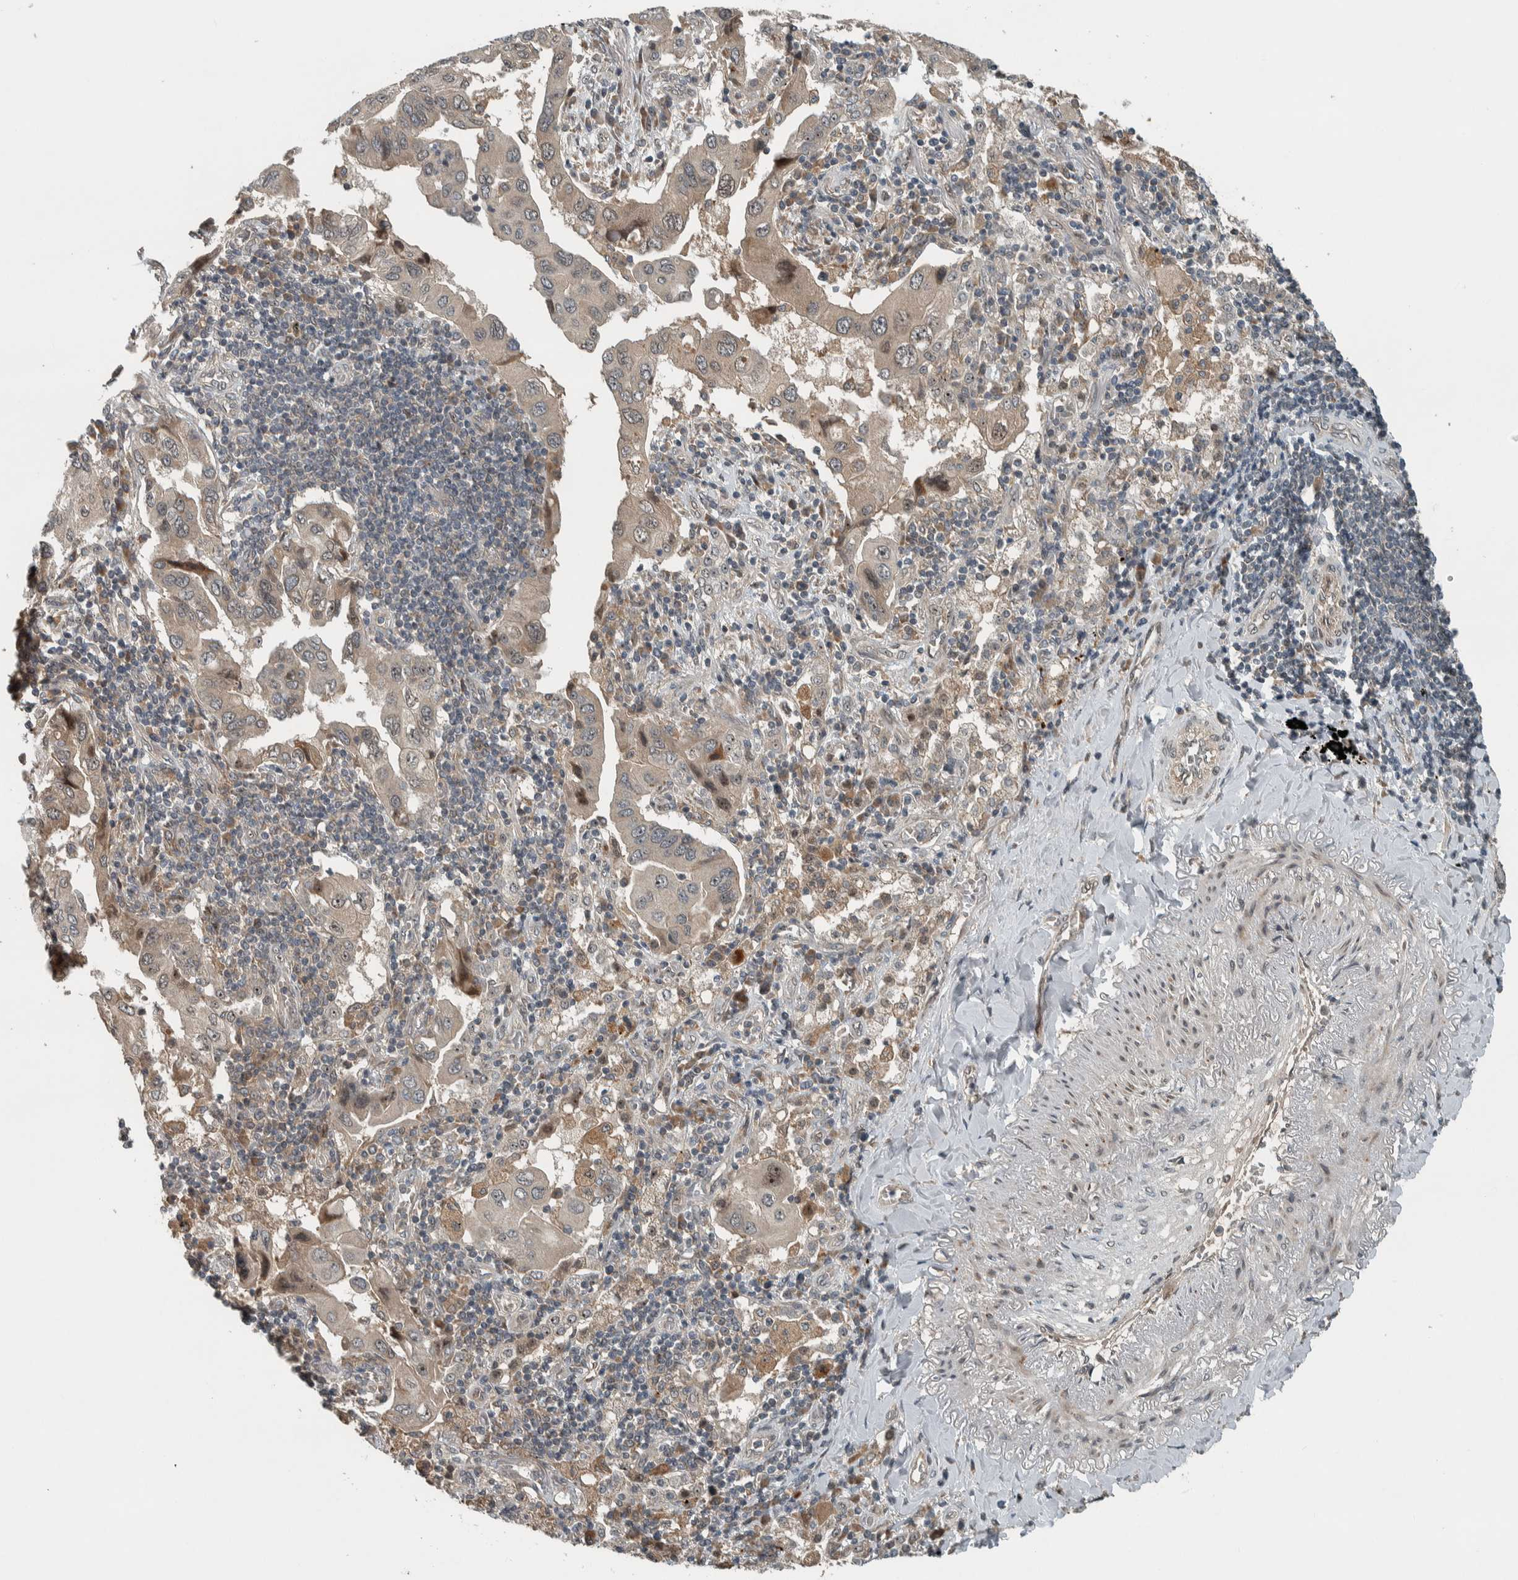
{"staining": {"intensity": "weak", "quantity": ">75%", "location": "cytoplasmic/membranous,nuclear"}, "tissue": "lung cancer", "cell_type": "Tumor cells", "image_type": "cancer", "snomed": [{"axis": "morphology", "description": "Adenocarcinoma, NOS"}, {"axis": "topography", "description": "Lung"}], "caption": "There is low levels of weak cytoplasmic/membranous and nuclear positivity in tumor cells of lung cancer, as demonstrated by immunohistochemical staining (brown color).", "gene": "XPO5", "patient": {"sex": "female", "age": 65}}